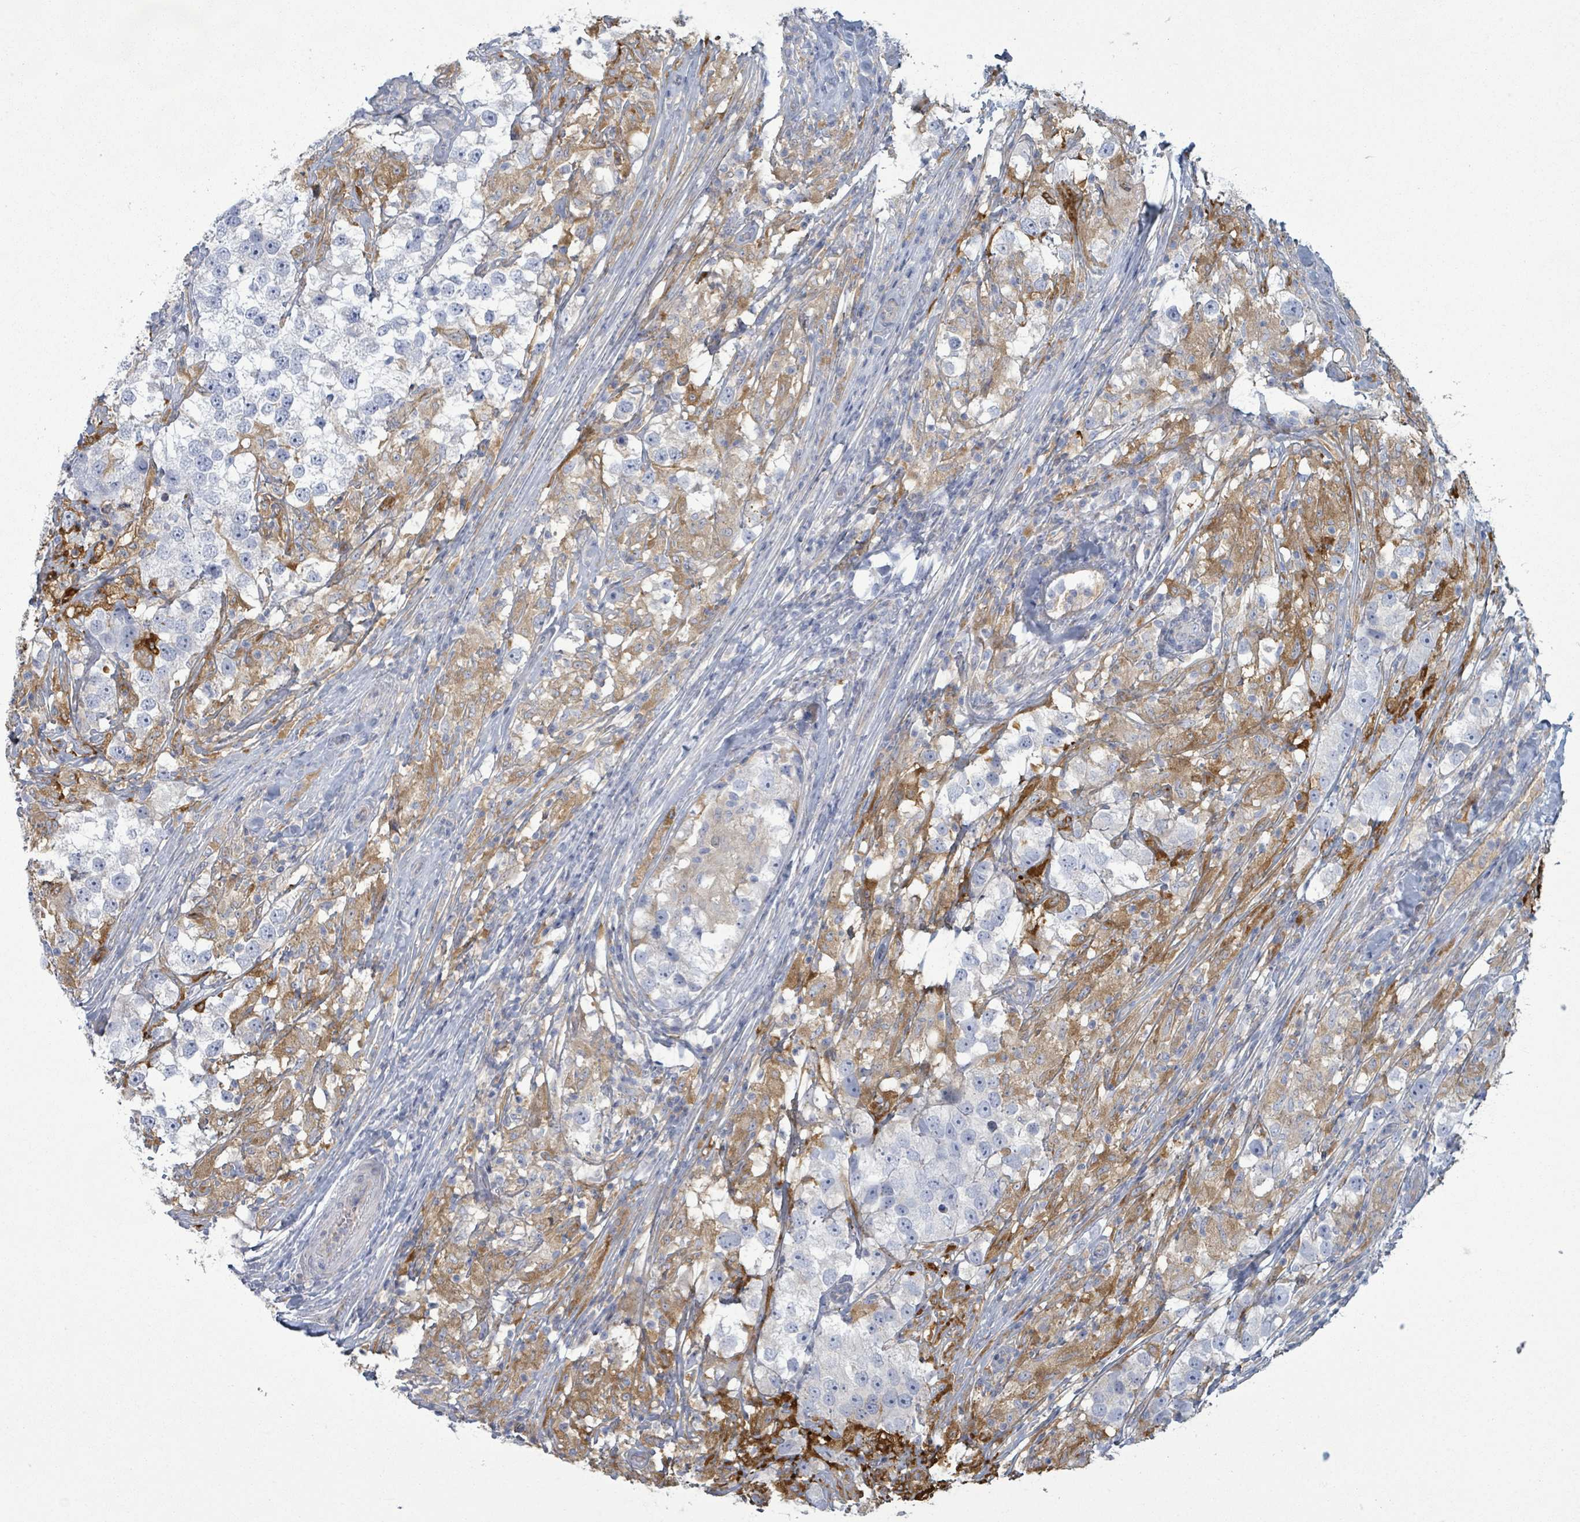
{"staining": {"intensity": "negative", "quantity": "none", "location": "none"}, "tissue": "testis cancer", "cell_type": "Tumor cells", "image_type": "cancer", "snomed": [{"axis": "morphology", "description": "Seminoma, NOS"}, {"axis": "topography", "description": "Testis"}], "caption": "Tumor cells show no significant protein positivity in testis cancer.", "gene": "COL13A1", "patient": {"sex": "male", "age": 46}}